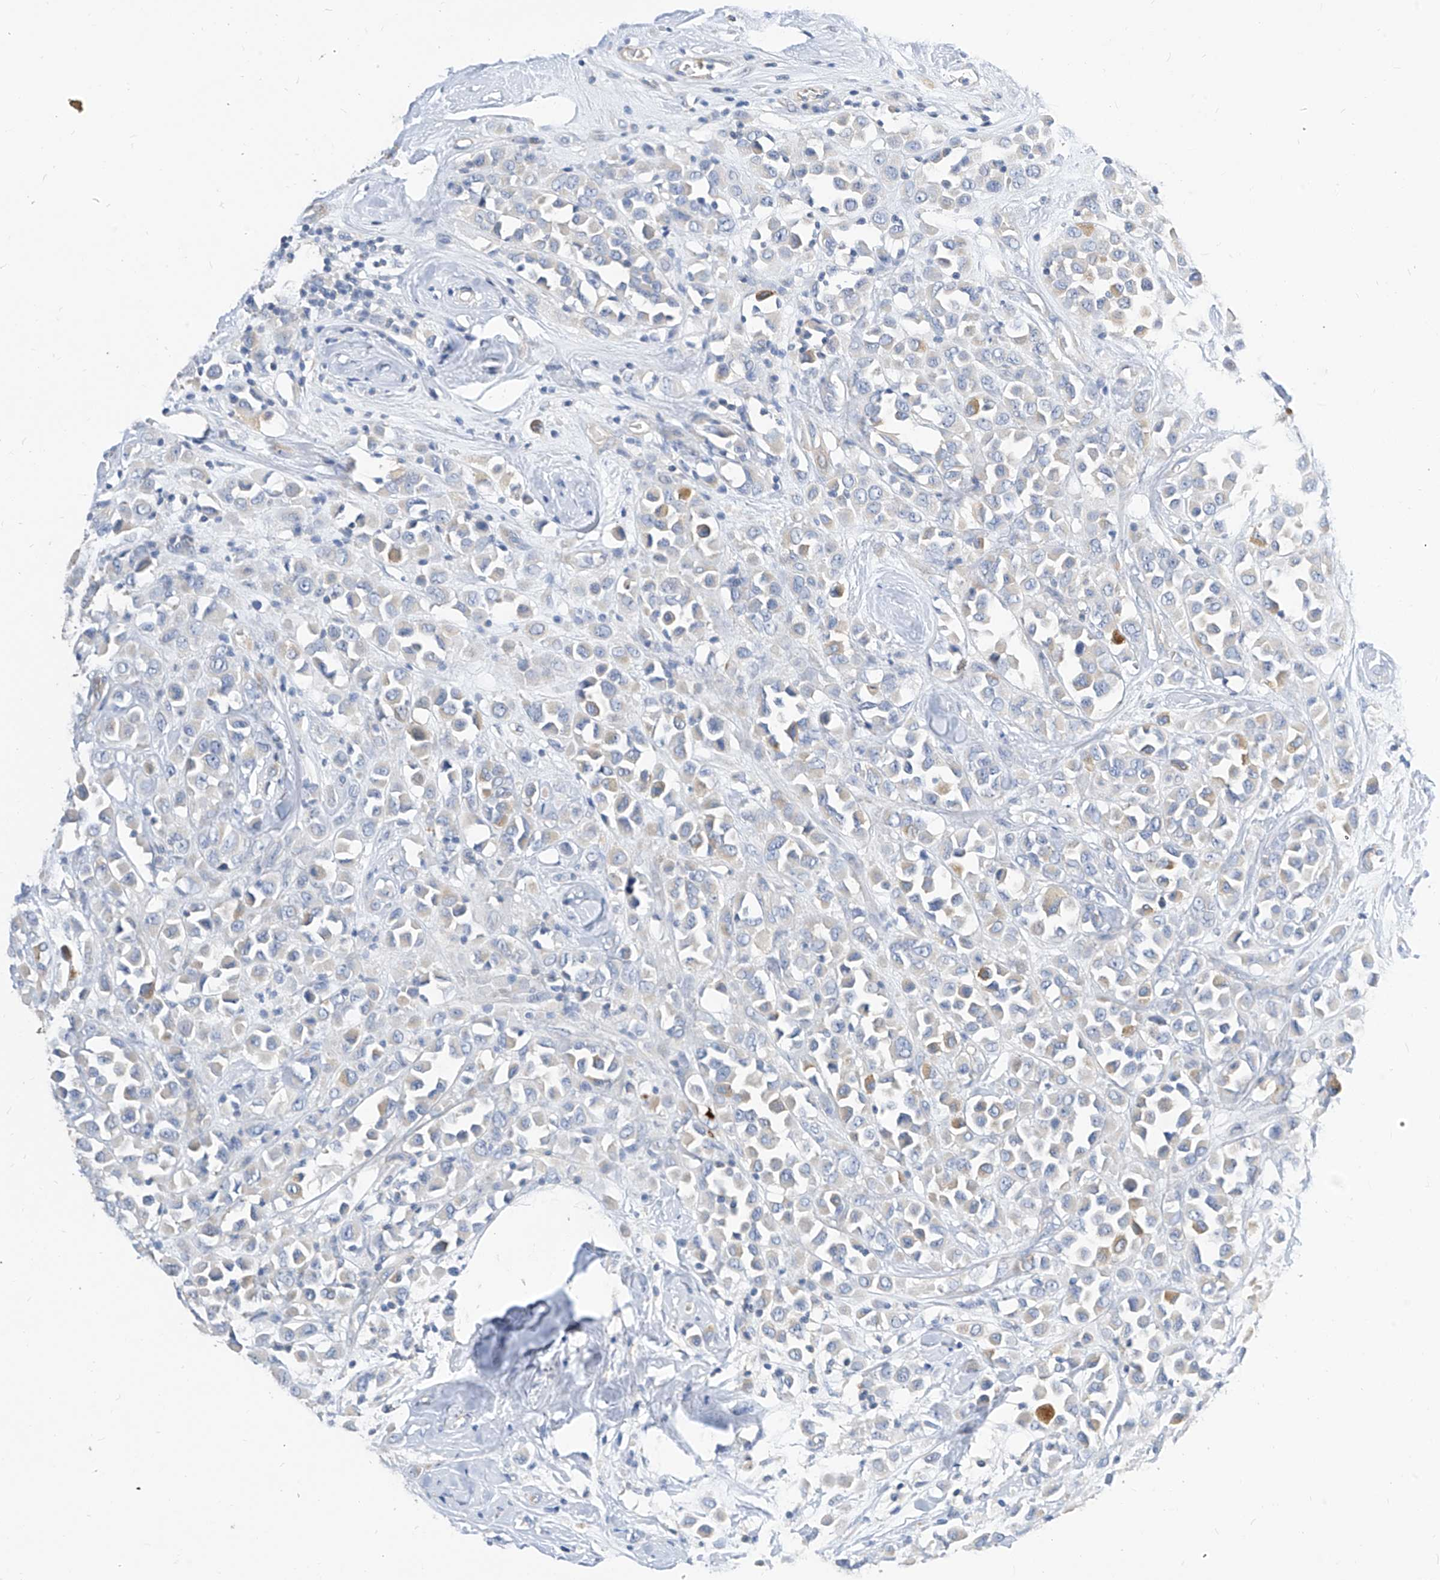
{"staining": {"intensity": "weak", "quantity": "<25%", "location": "cytoplasmic/membranous"}, "tissue": "breast cancer", "cell_type": "Tumor cells", "image_type": "cancer", "snomed": [{"axis": "morphology", "description": "Duct carcinoma"}, {"axis": "topography", "description": "Breast"}], "caption": "The immunohistochemistry micrograph has no significant expression in tumor cells of breast cancer tissue.", "gene": "SCGB2A1", "patient": {"sex": "female", "age": 61}}